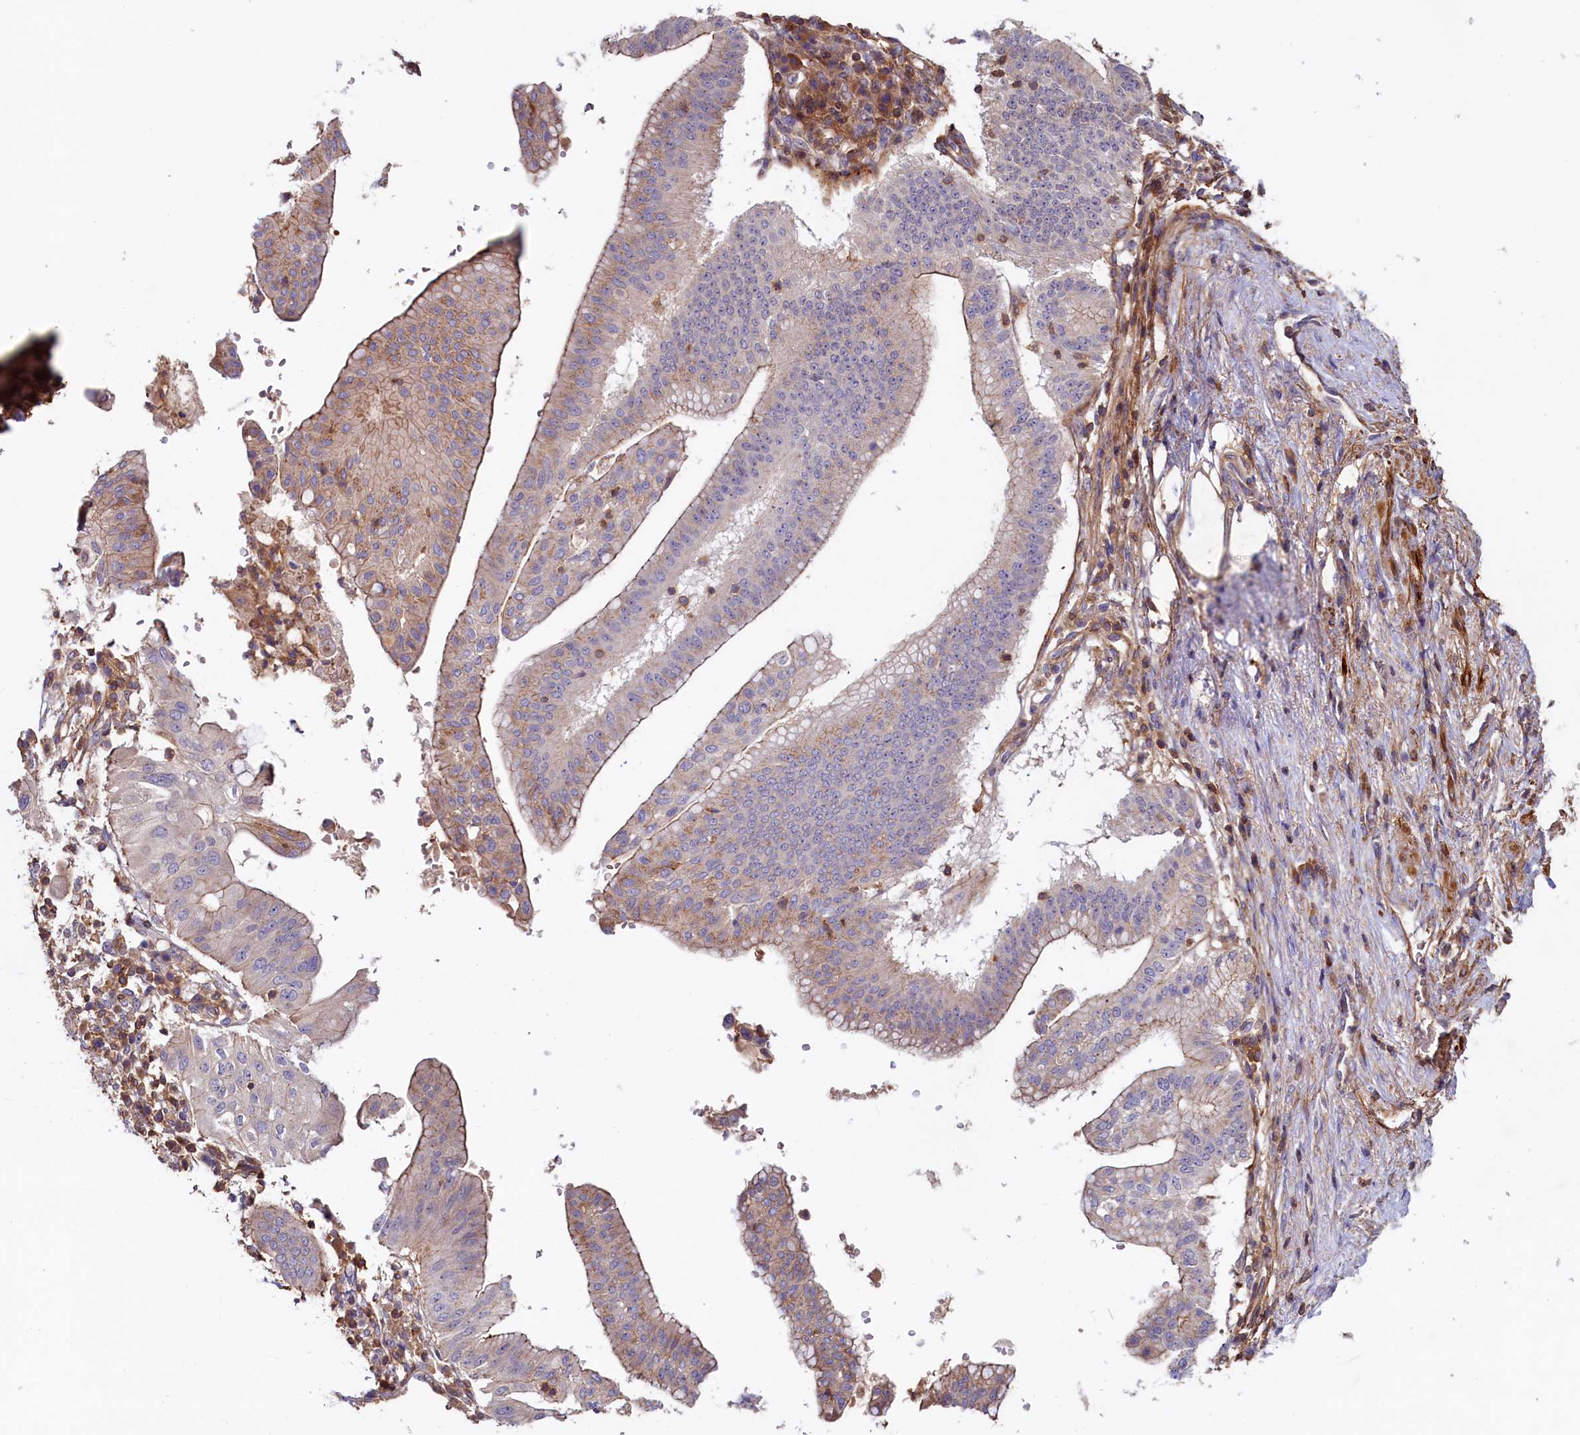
{"staining": {"intensity": "weak", "quantity": "25%-75%", "location": "cytoplasmic/membranous"}, "tissue": "pancreatic cancer", "cell_type": "Tumor cells", "image_type": "cancer", "snomed": [{"axis": "morphology", "description": "Adenocarcinoma, NOS"}, {"axis": "topography", "description": "Pancreas"}], "caption": "Pancreatic cancer stained for a protein displays weak cytoplasmic/membranous positivity in tumor cells.", "gene": "DUOXA1", "patient": {"sex": "male", "age": 68}}